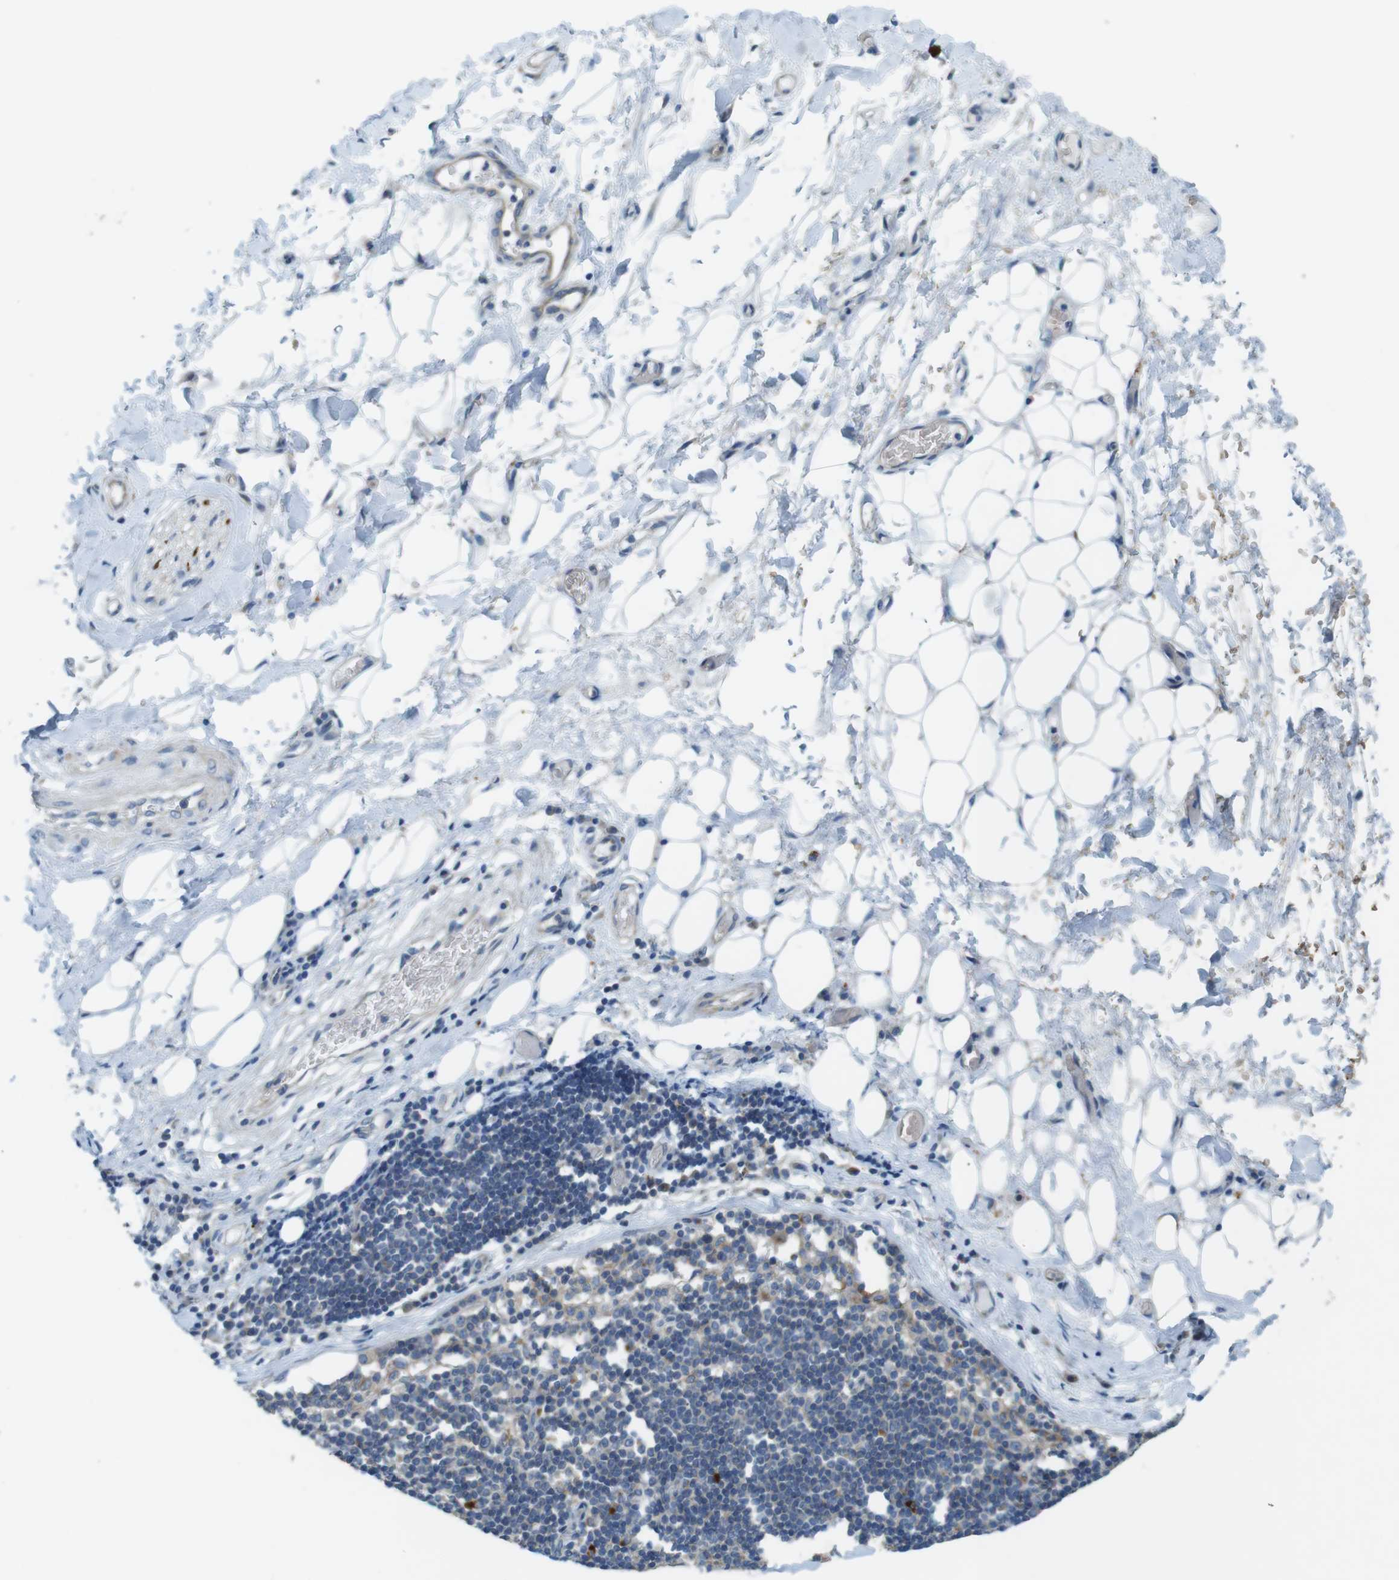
{"staining": {"intensity": "negative", "quantity": "none", "location": "none"}, "tissue": "adipose tissue", "cell_type": "Adipocytes", "image_type": "normal", "snomed": [{"axis": "morphology", "description": "Normal tissue, NOS"}, {"axis": "morphology", "description": "Adenocarcinoma, NOS"}, {"axis": "topography", "description": "Esophagus"}], "caption": "A high-resolution micrograph shows immunohistochemistry staining of unremarkable adipose tissue, which demonstrates no significant staining in adipocytes.", "gene": "TYW1", "patient": {"sex": "male", "age": 62}}